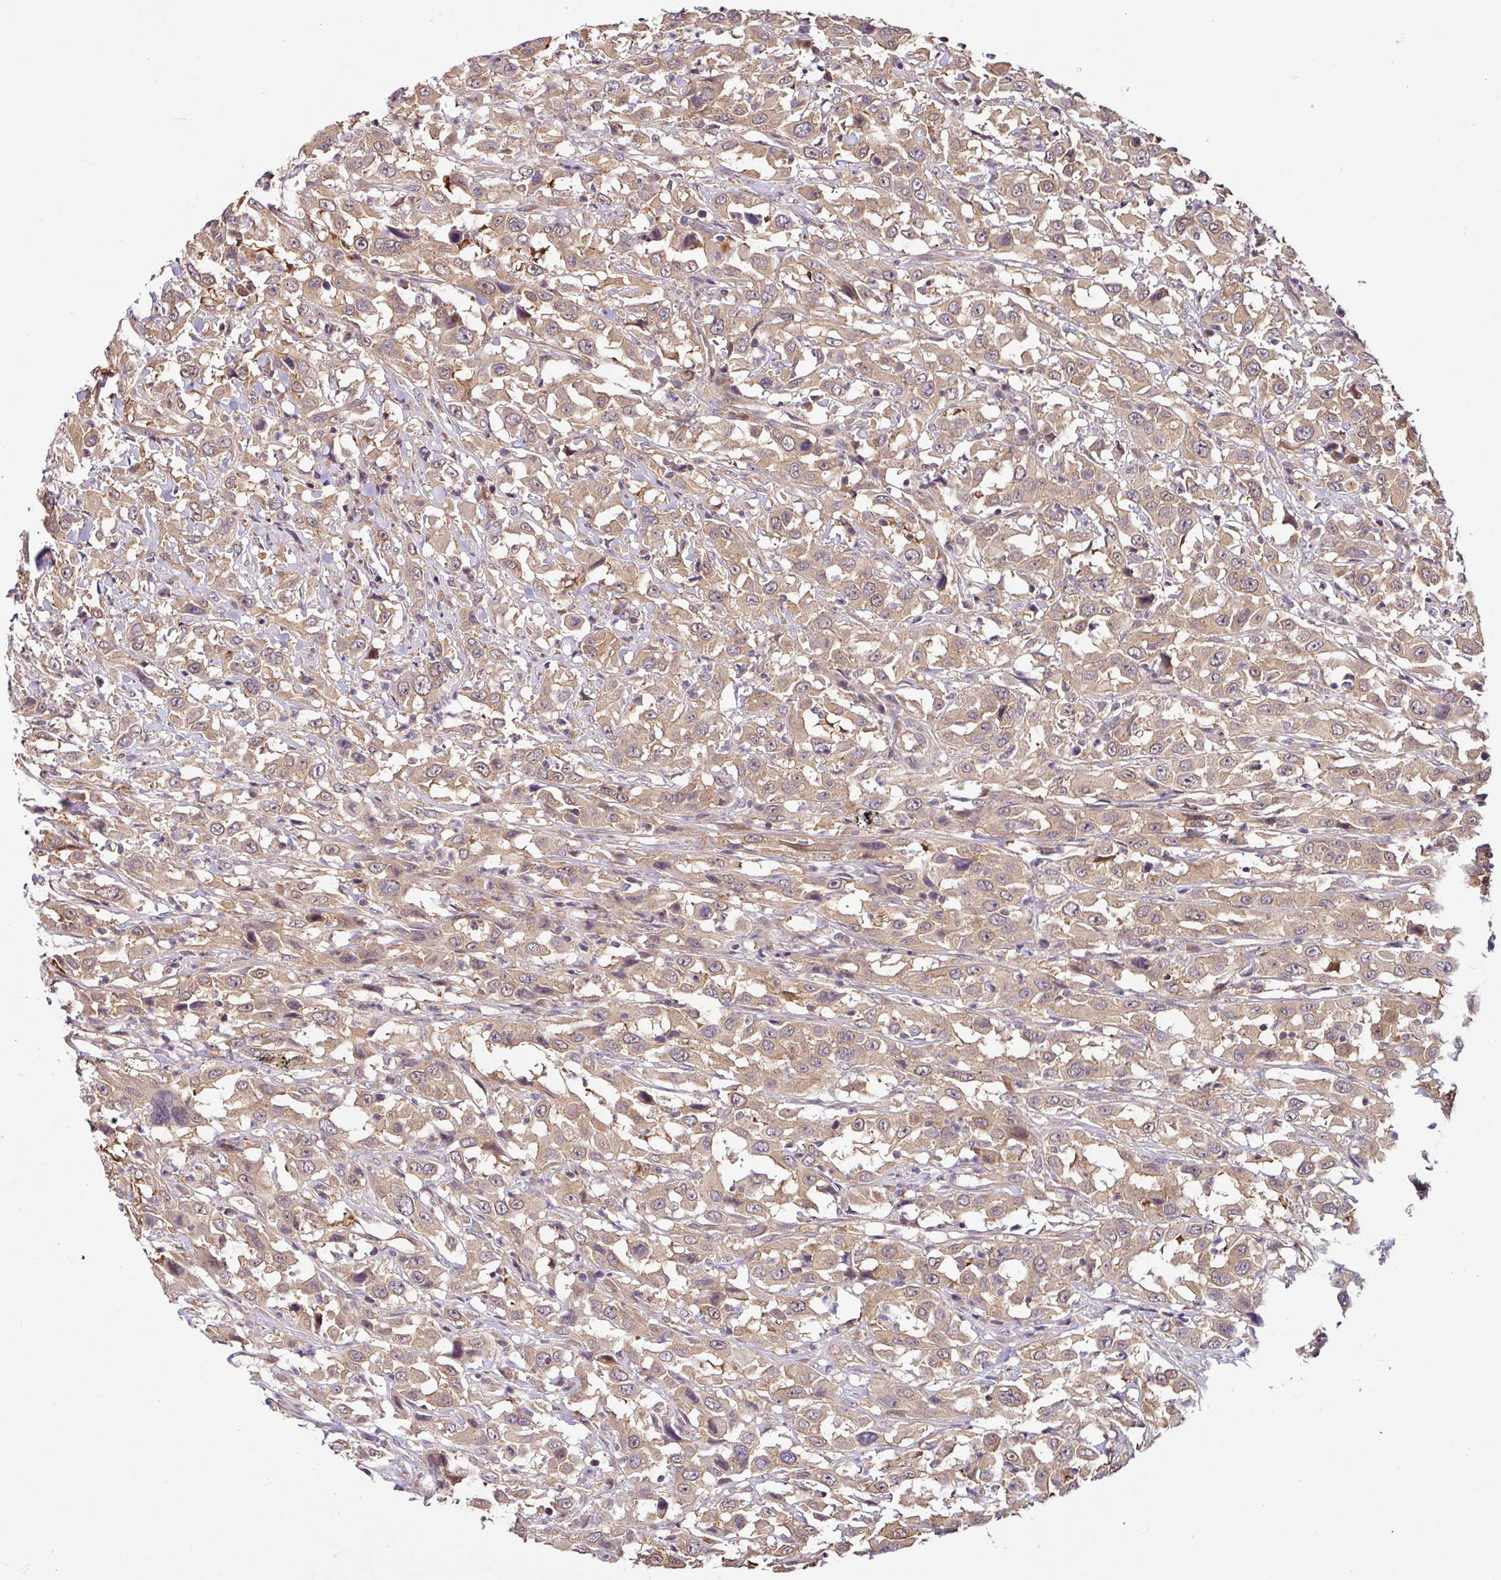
{"staining": {"intensity": "weak", "quantity": ">75%", "location": "cytoplasmic/membranous"}, "tissue": "urothelial cancer", "cell_type": "Tumor cells", "image_type": "cancer", "snomed": [{"axis": "morphology", "description": "Urothelial carcinoma, High grade"}, {"axis": "topography", "description": "Urinary bladder"}], "caption": "Immunohistochemistry (IHC) micrograph of neoplastic tissue: high-grade urothelial carcinoma stained using immunohistochemistry demonstrates low levels of weak protein expression localized specifically in the cytoplasmic/membranous of tumor cells, appearing as a cytoplasmic/membranous brown color.", "gene": "SHB", "patient": {"sex": "male", "age": 61}}